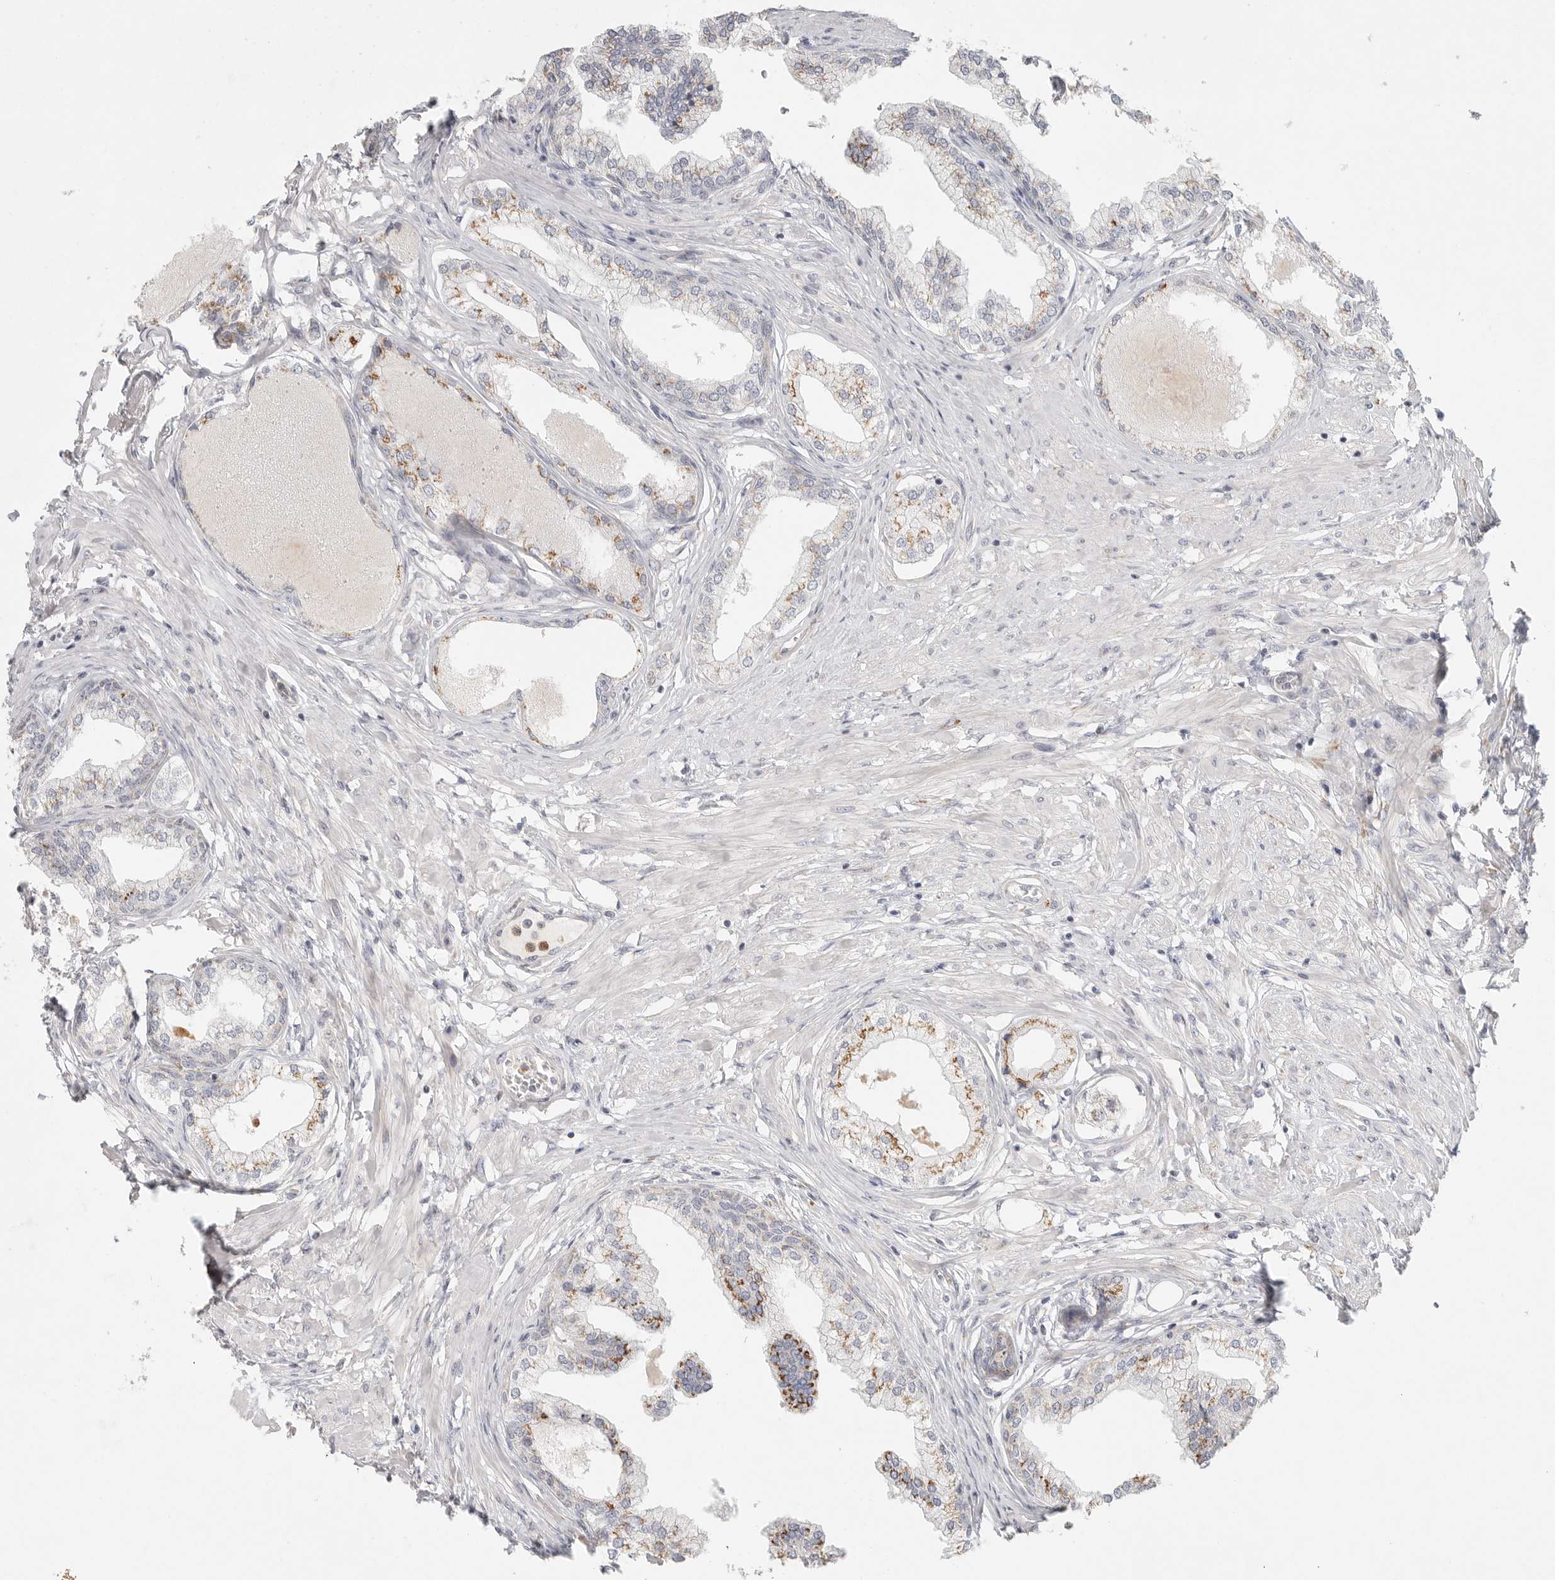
{"staining": {"intensity": "moderate", "quantity": ">75%", "location": "cytoplasmic/membranous"}, "tissue": "prostate", "cell_type": "Glandular cells", "image_type": "normal", "snomed": [{"axis": "morphology", "description": "Normal tissue, NOS"}, {"axis": "morphology", "description": "Urothelial carcinoma, Low grade"}, {"axis": "topography", "description": "Urinary bladder"}, {"axis": "topography", "description": "Prostate"}], "caption": "Protein staining of normal prostate shows moderate cytoplasmic/membranous positivity in approximately >75% of glandular cells. (Brightfield microscopy of DAB IHC at high magnification).", "gene": "SLC25A26", "patient": {"sex": "male", "age": 60}}